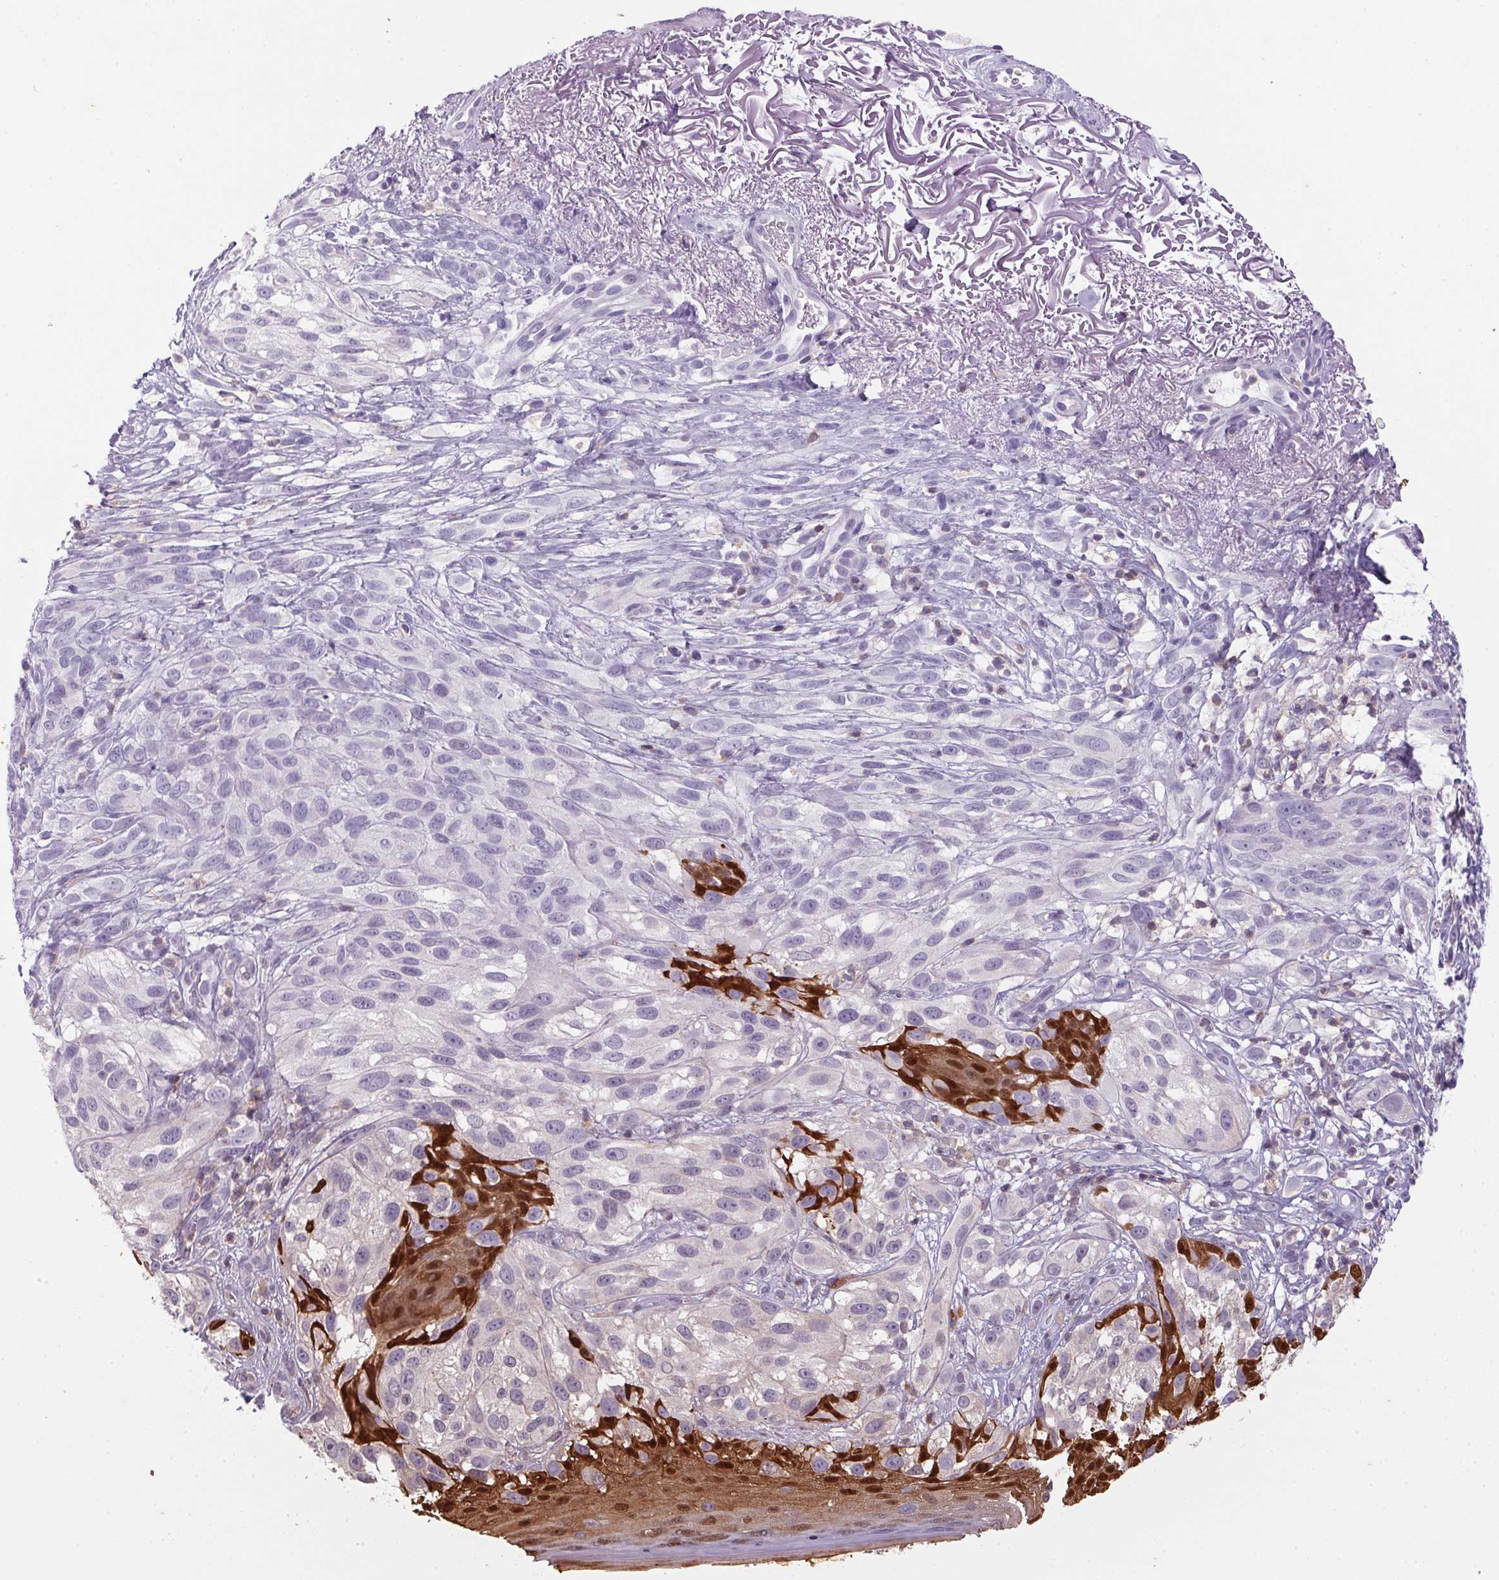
{"staining": {"intensity": "strong", "quantity": "<25%", "location": "cytoplasmic/membranous,nuclear"}, "tissue": "melanoma", "cell_type": "Tumor cells", "image_type": "cancer", "snomed": [{"axis": "morphology", "description": "Malignant melanoma, NOS"}, {"axis": "topography", "description": "Skin"}], "caption": "IHC (DAB (3,3'-diaminobenzidine)) staining of melanoma displays strong cytoplasmic/membranous and nuclear protein staining in approximately <25% of tumor cells.", "gene": "S100A2", "patient": {"sex": "female", "age": 86}}